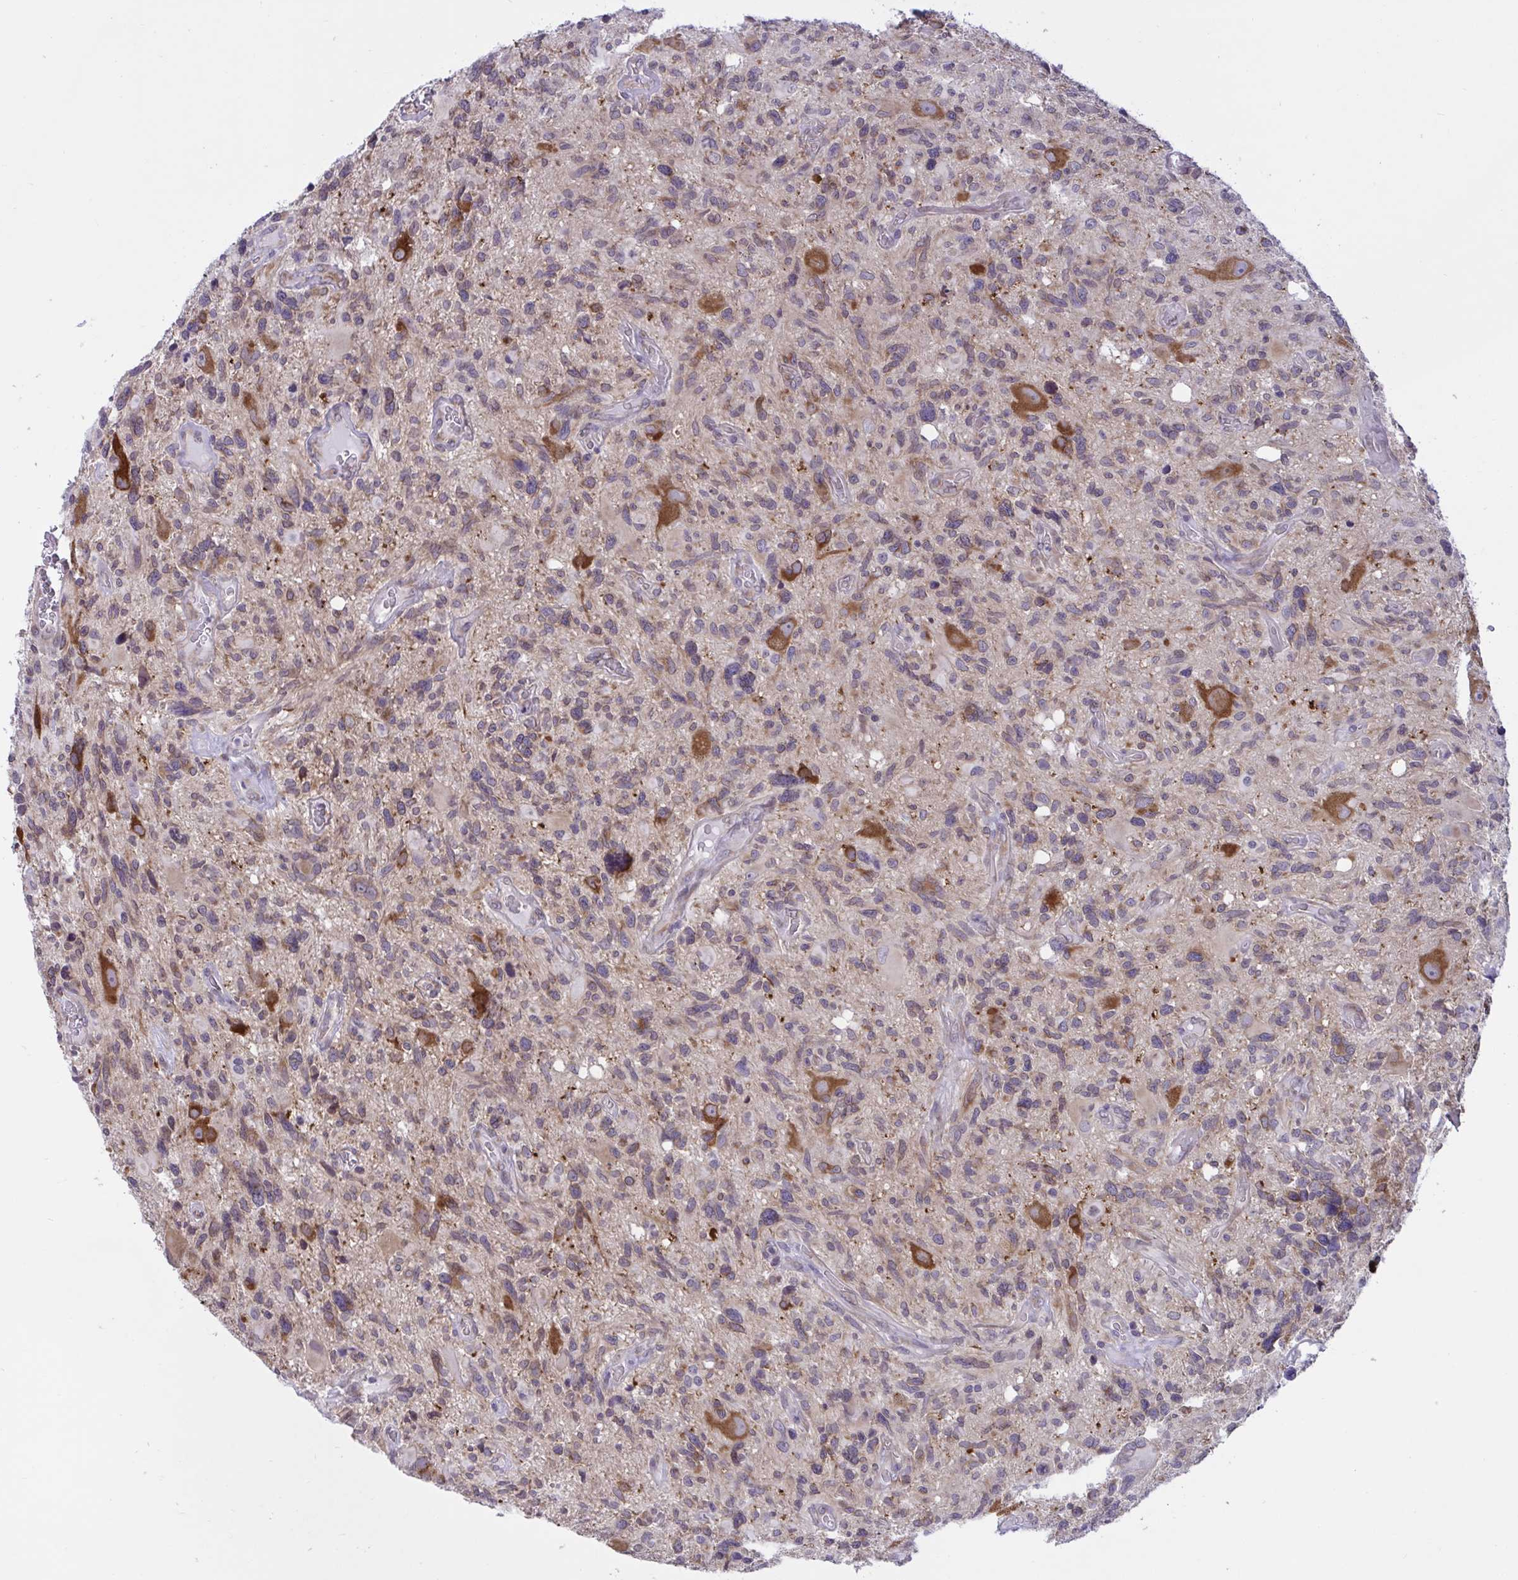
{"staining": {"intensity": "moderate", "quantity": "<25%", "location": "cytoplasmic/membranous"}, "tissue": "glioma", "cell_type": "Tumor cells", "image_type": "cancer", "snomed": [{"axis": "morphology", "description": "Glioma, malignant, High grade"}, {"axis": "topography", "description": "Brain"}], "caption": "A high-resolution image shows immunohistochemistry (IHC) staining of malignant high-grade glioma, which demonstrates moderate cytoplasmic/membranous expression in approximately <25% of tumor cells.", "gene": "CAMLG", "patient": {"sex": "male", "age": 49}}